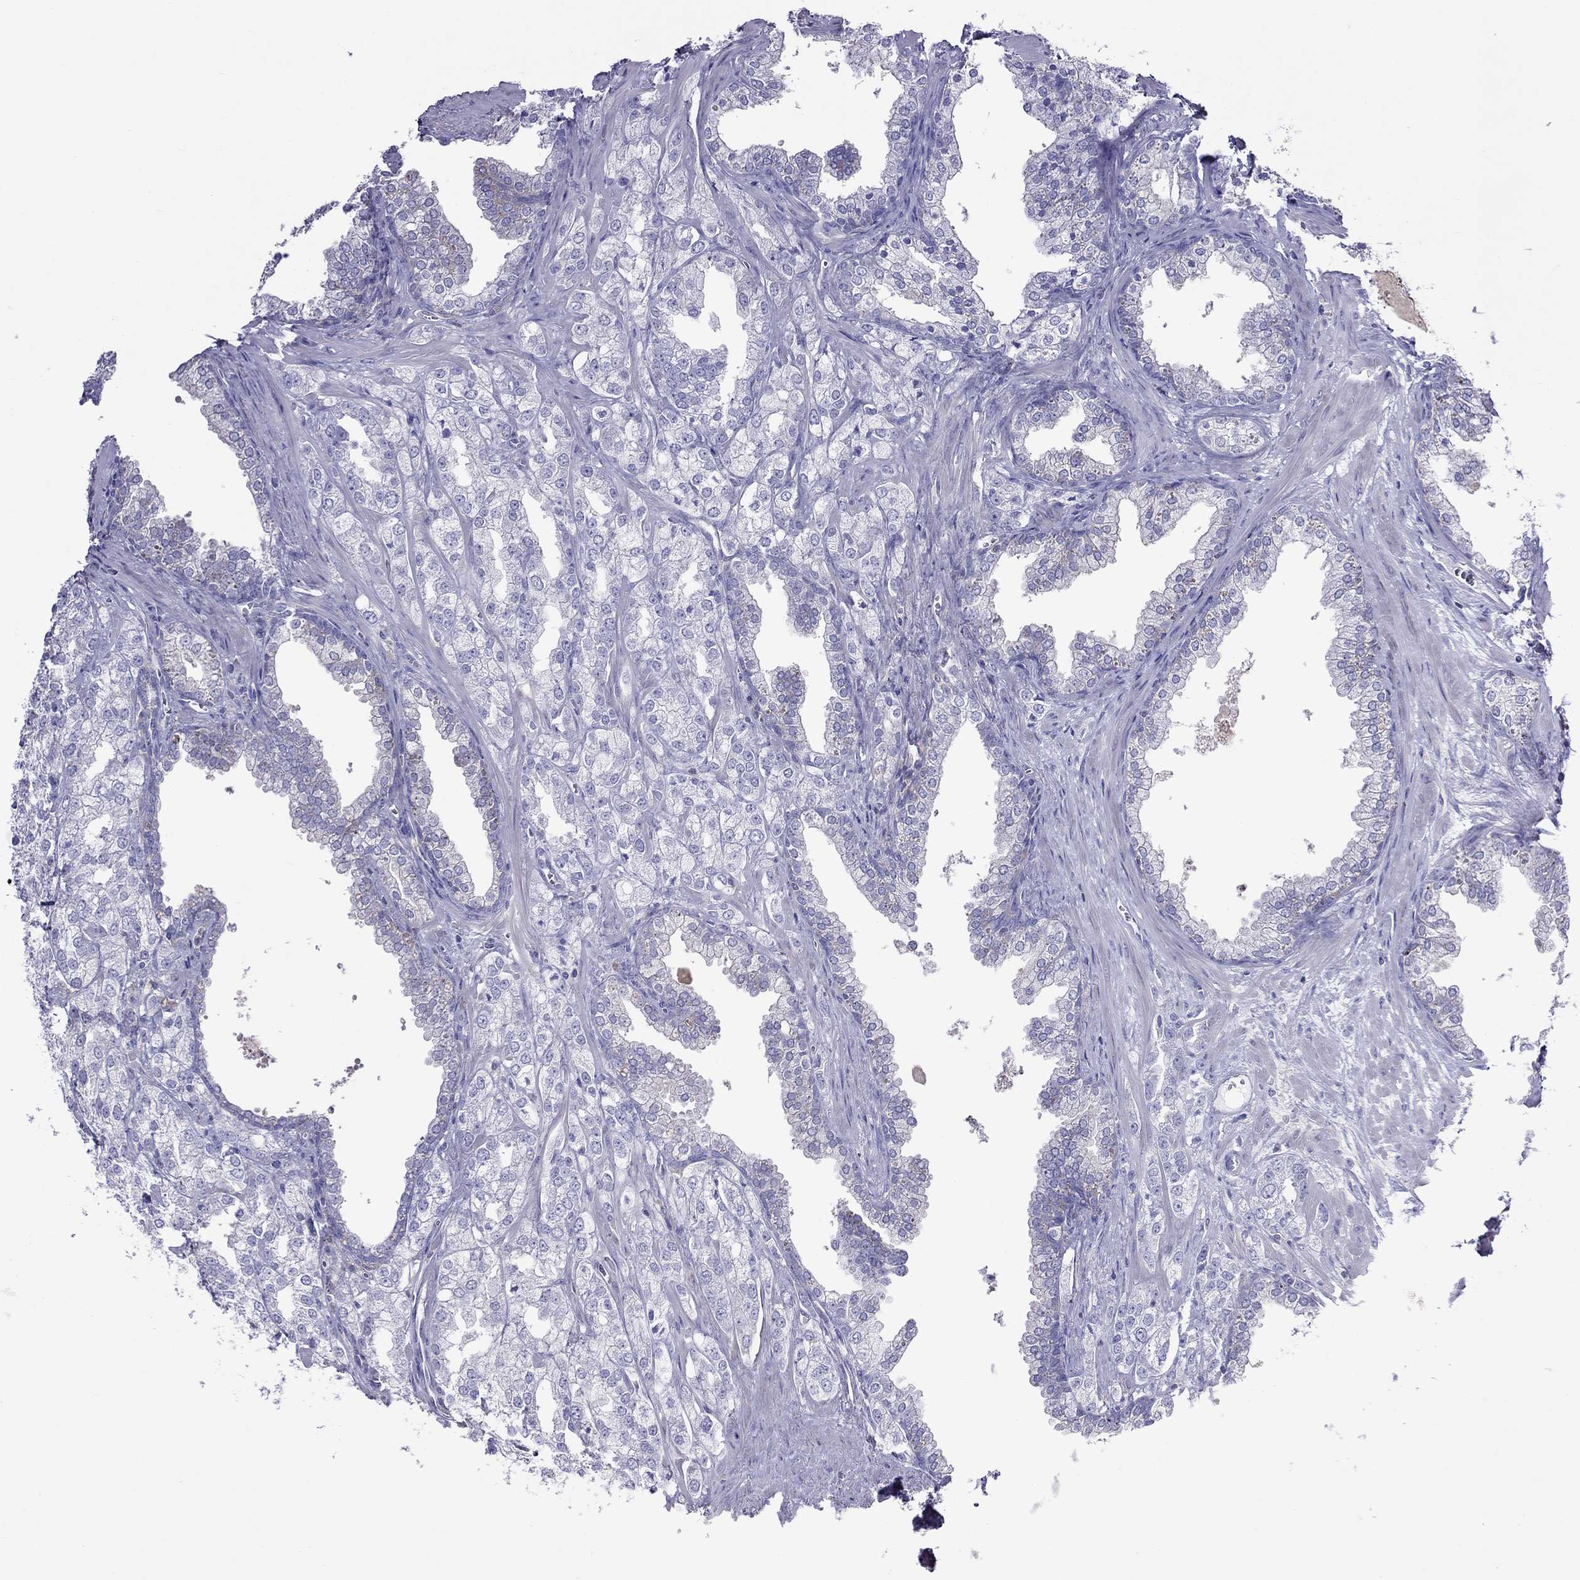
{"staining": {"intensity": "negative", "quantity": "none", "location": "none"}, "tissue": "prostate cancer", "cell_type": "Tumor cells", "image_type": "cancer", "snomed": [{"axis": "morphology", "description": "Adenocarcinoma, NOS"}, {"axis": "topography", "description": "Prostate"}], "caption": "Immunohistochemistry histopathology image of neoplastic tissue: human prostate adenocarcinoma stained with DAB reveals no significant protein expression in tumor cells.", "gene": "TEX22", "patient": {"sex": "male", "age": 70}}